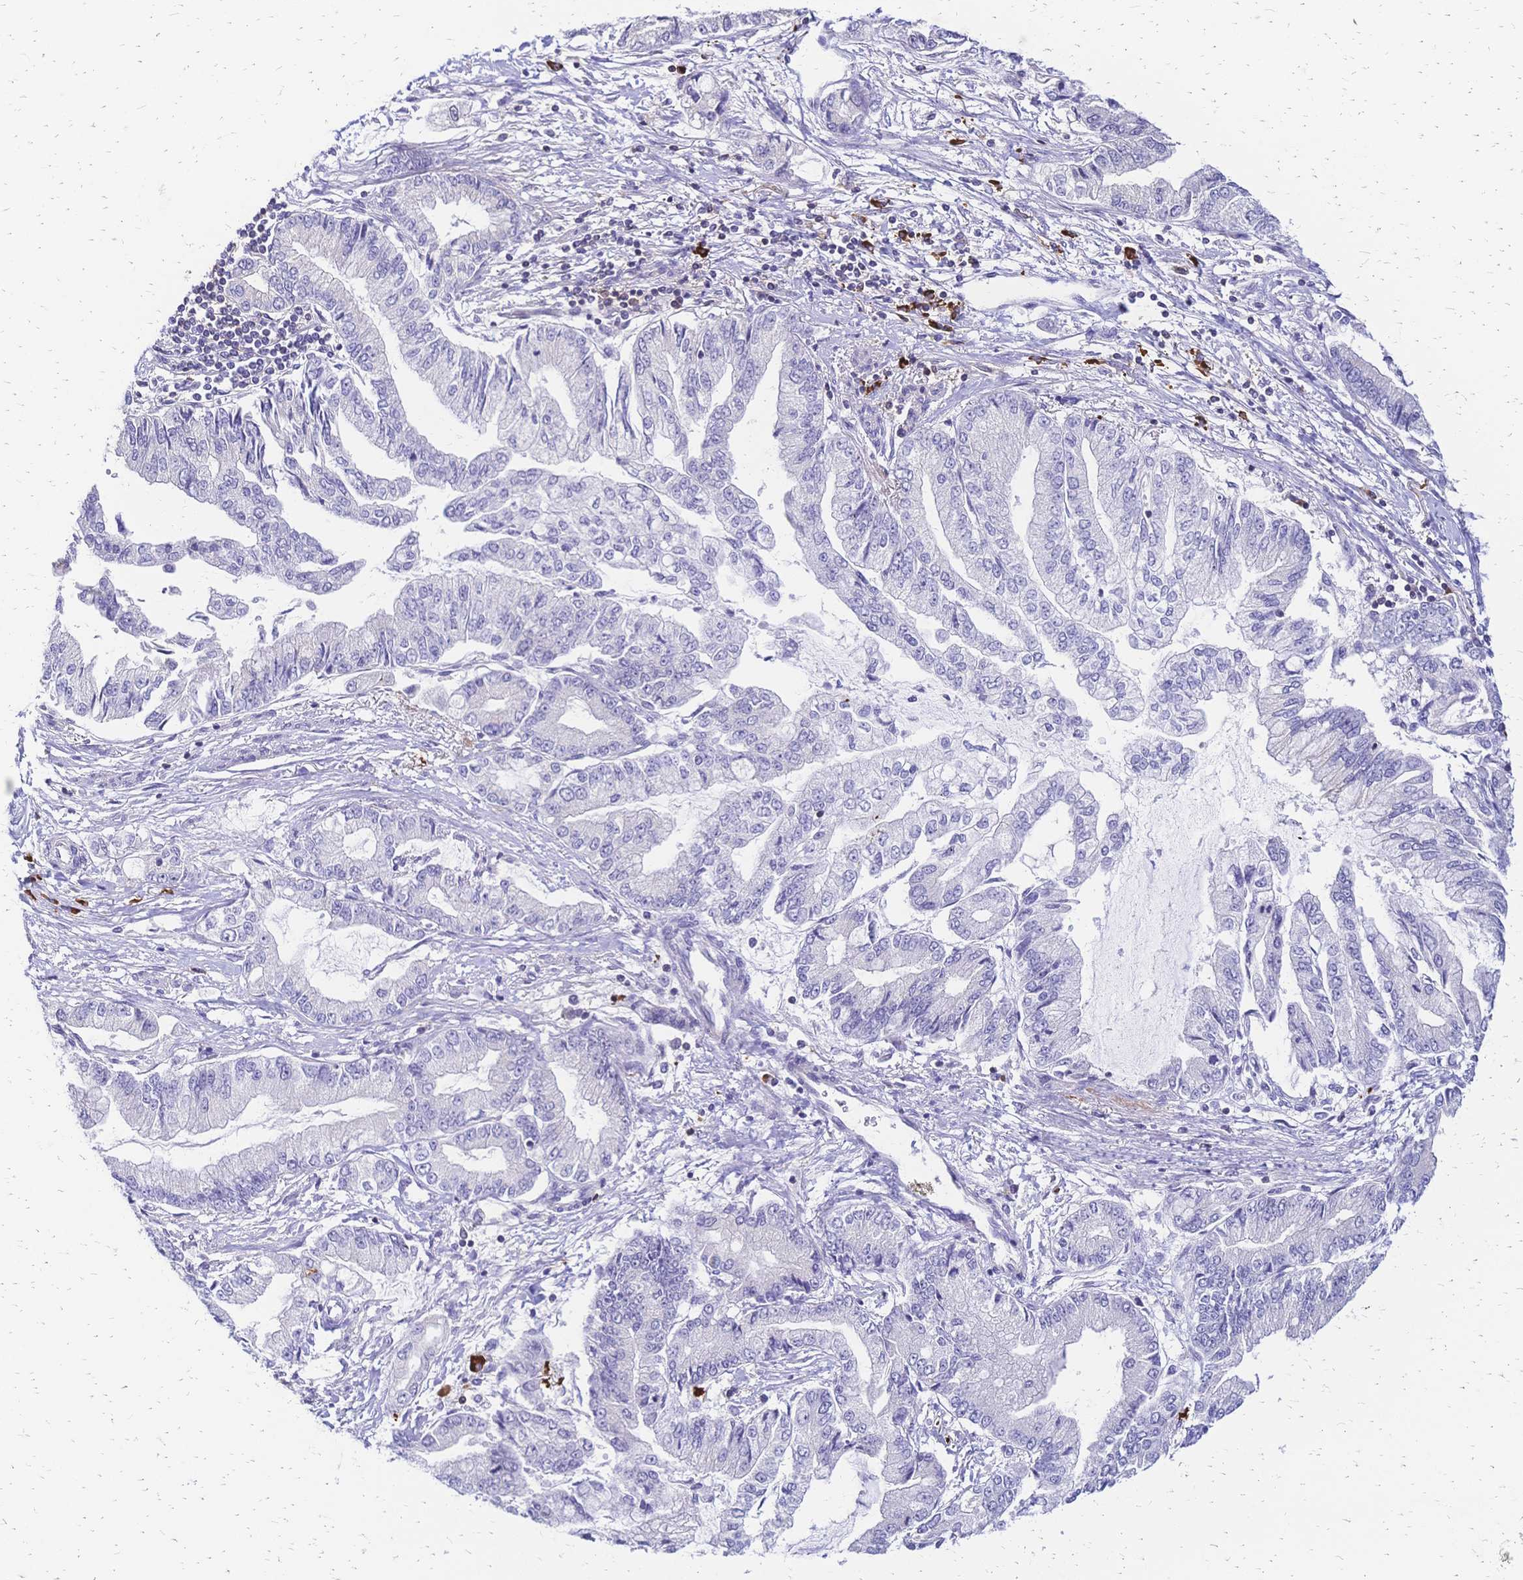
{"staining": {"intensity": "negative", "quantity": "none", "location": "none"}, "tissue": "stomach cancer", "cell_type": "Tumor cells", "image_type": "cancer", "snomed": [{"axis": "morphology", "description": "Adenocarcinoma, NOS"}, {"axis": "topography", "description": "Stomach, upper"}], "caption": "Adenocarcinoma (stomach) was stained to show a protein in brown. There is no significant staining in tumor cells.", "gene": "IL2RA", "patient": {"sex": "female", "age": 74}}